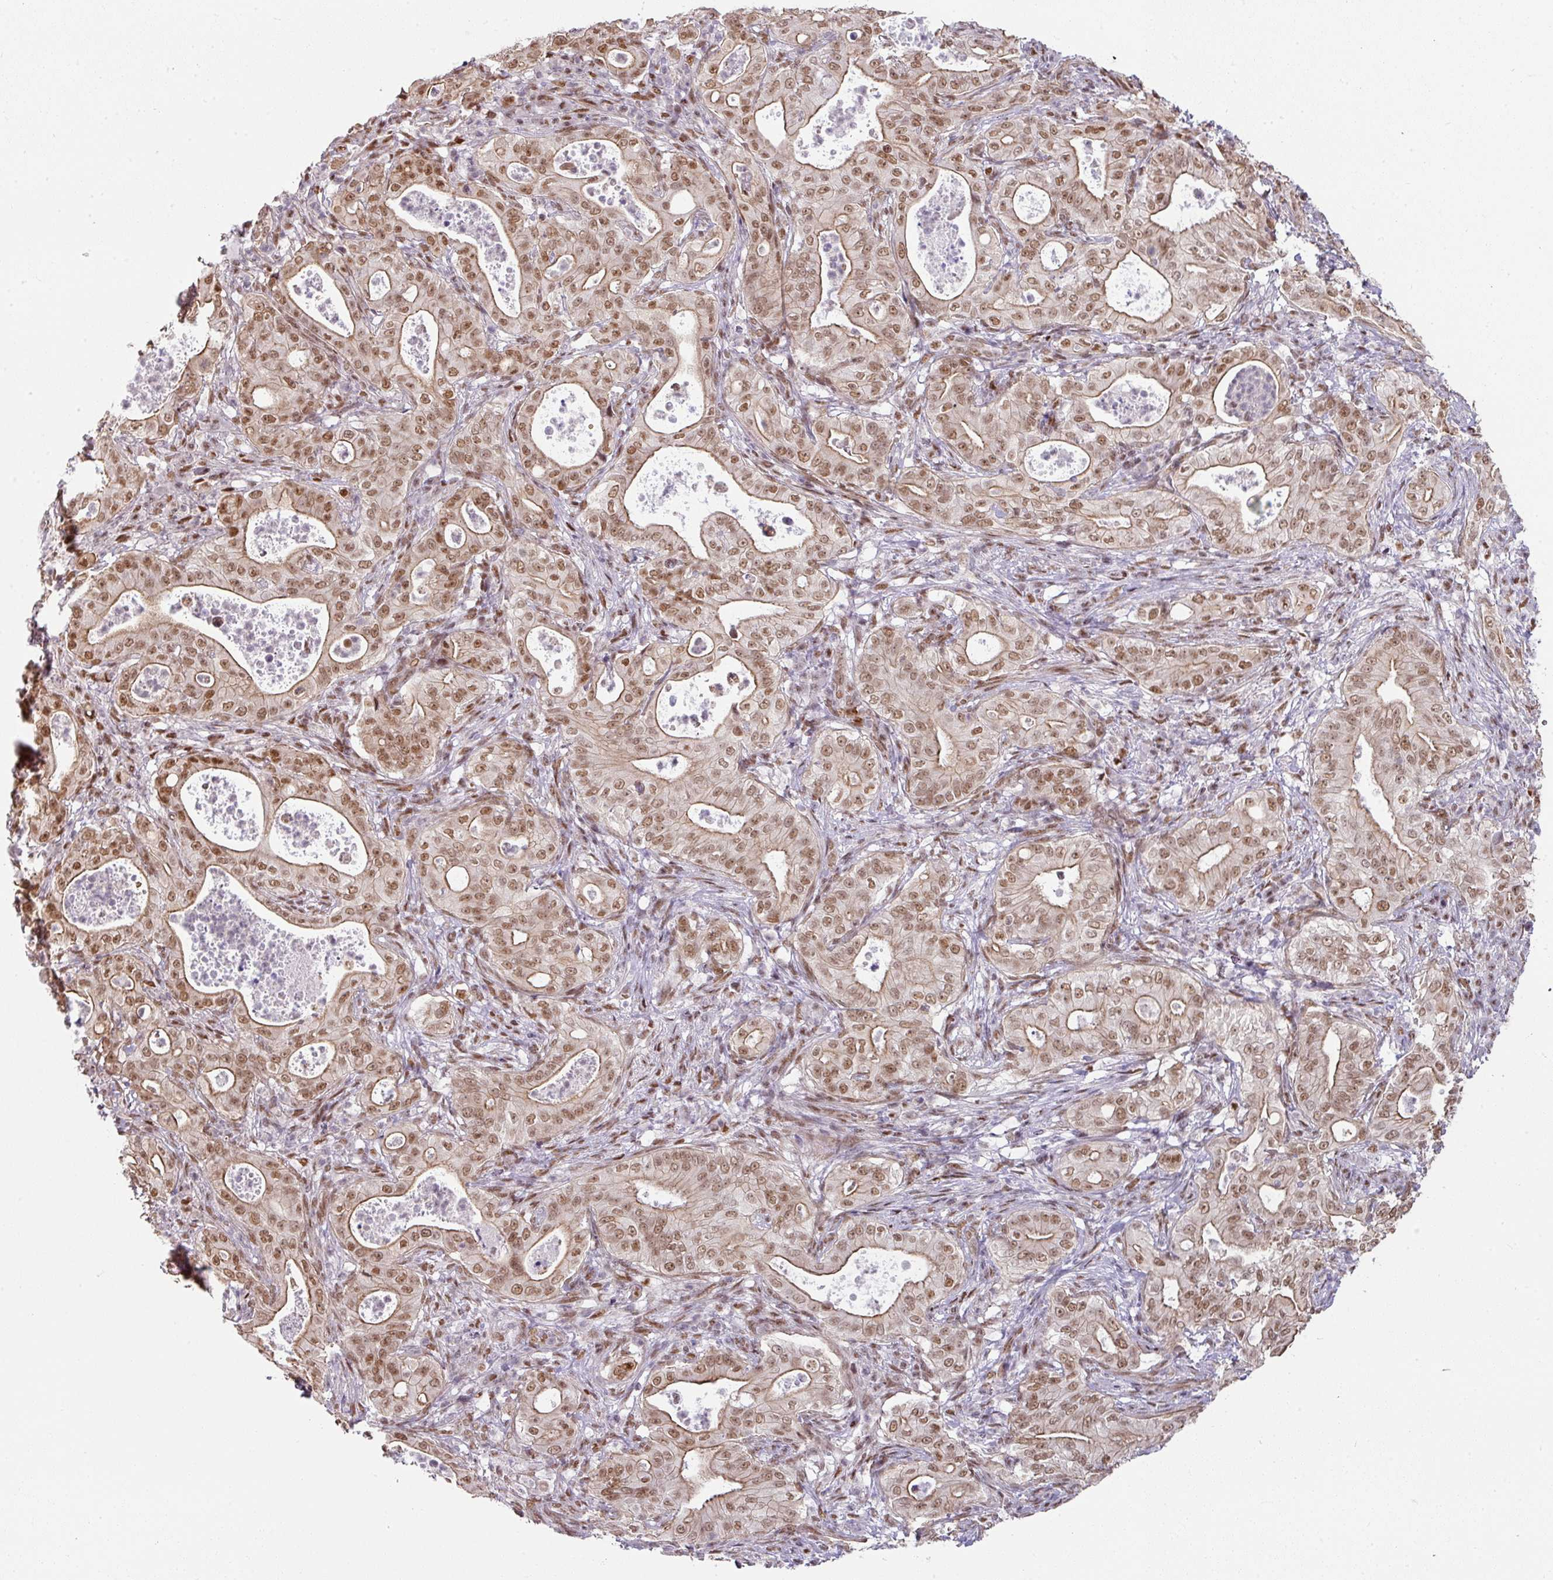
{"staining": {"intensity": "moderate", "quantity": ">75%", "location": "cytoplasmic/membranous,nuclear"}, "tissue": "pancreatic cancer", "cell_type": "Tumor cells", "image_type": "cancer", "snomed": [{"axis": "morphology", "description": "Adenocarcinoma, NOS"}, {"axis": "topography", "description": "Pancreas"}], "caption": "The immunohistochemical stain shows moderate cytoplasmic/membranous and nuclear positivity in tumor cells of pancreatic adenocarcinoma tissue. The staining was performed using DAB, with brown indicating positive protein expression. Nuclei are stained blue with hematoxylin.", "gene": "NCOA5", "patient": {"sex": "male", "age": 71}}